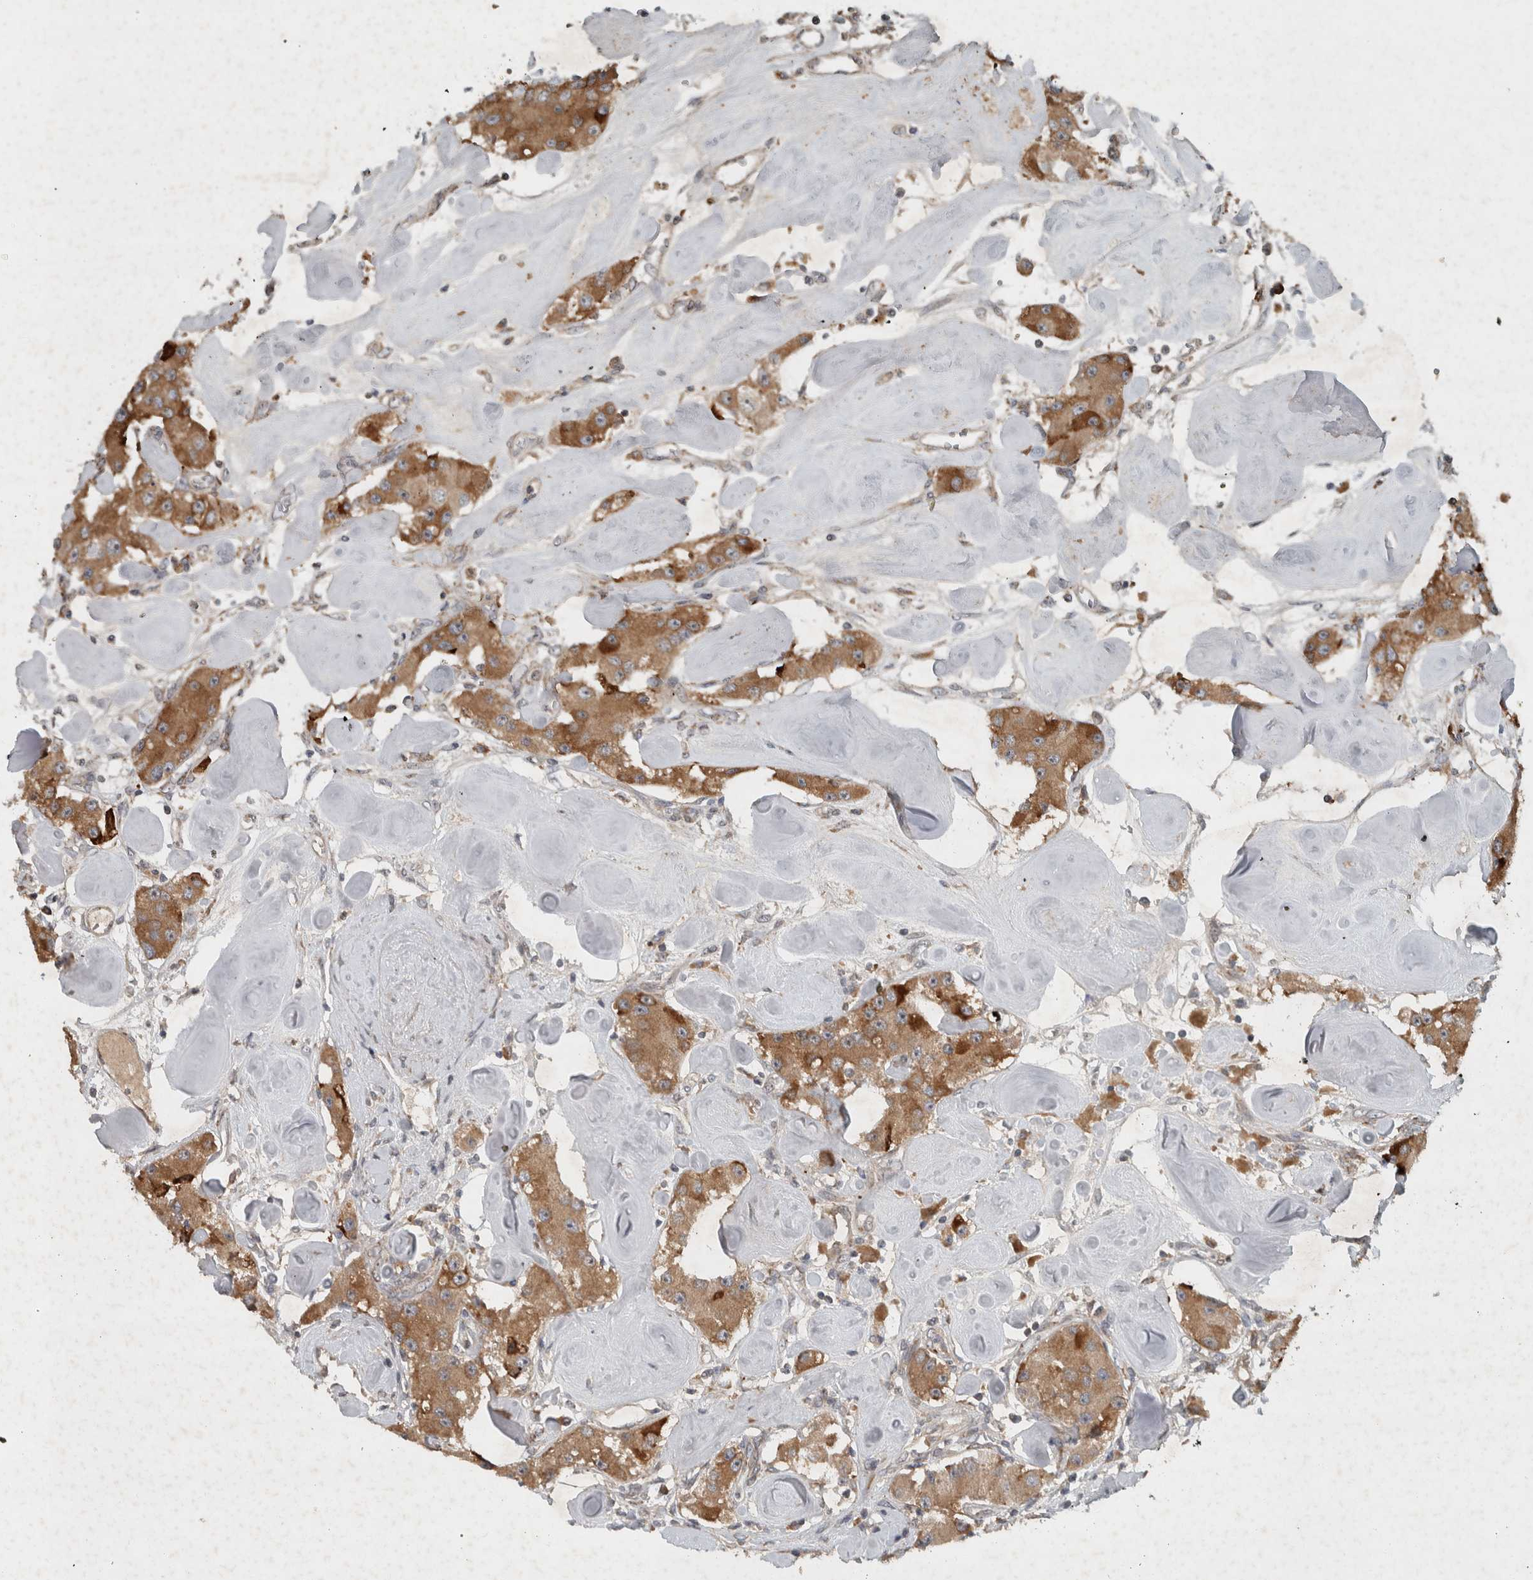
{"staining": {"intensity": "moderate", "quantity": ">75%", "location": "cytoplasmic/membranous"}, "tissue": "carcinoid", "cell_type": "Tumor cells", "image_type": "cancer", "snomed": [{"axis": "morphology", "description": "Carcinoid, malignant, NOS"}, {"axis": "topography", "description": "Pancreas"}], "caption": "A photomicrograph of carcinoid stained for a protein exhibits moderate cytoplasmic/membranous brown staining in tumor cells.", "gene": "GPR137B", "patient": {"sex": "male", "age": 41}}